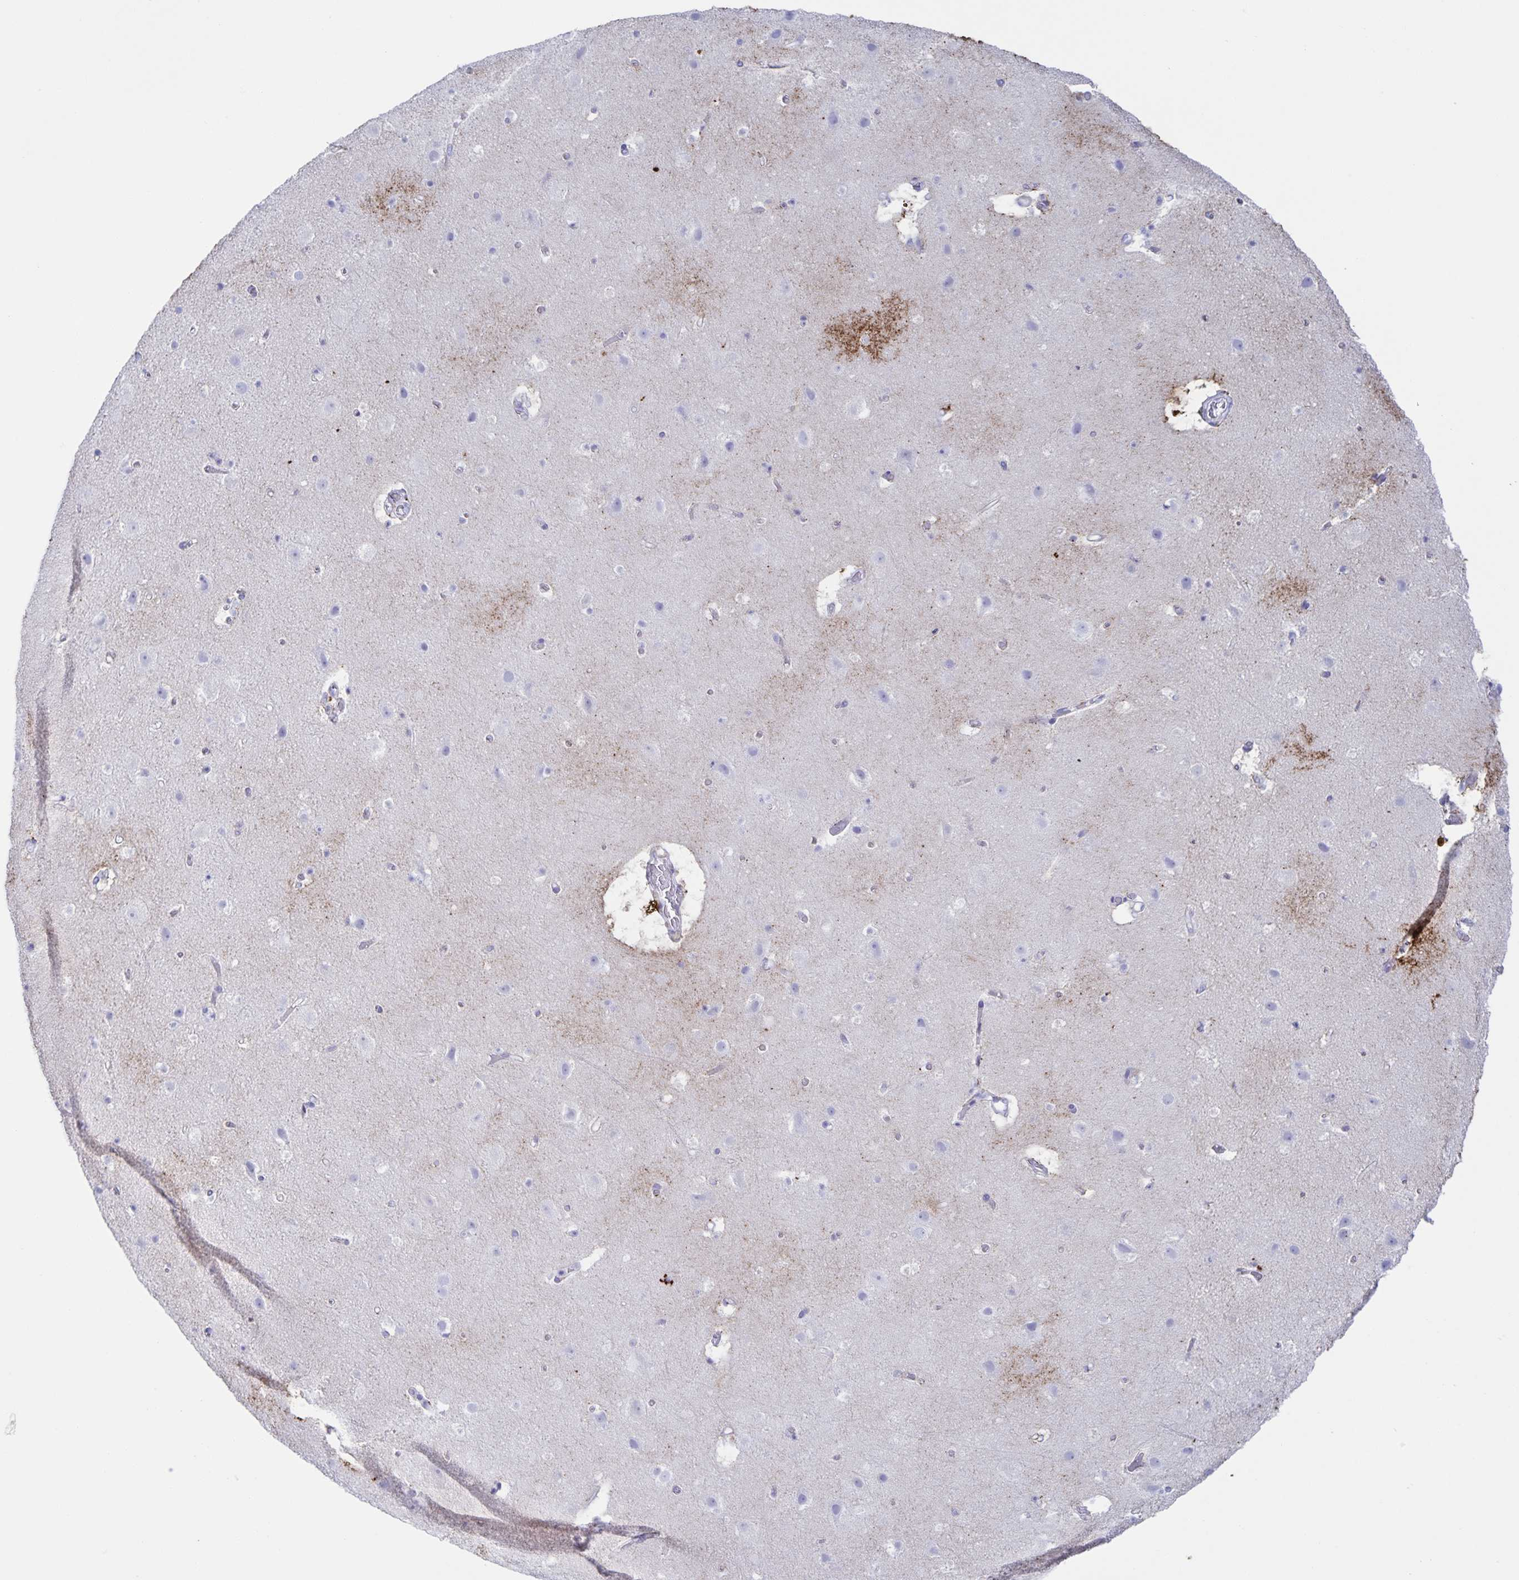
{"staining": {"intensity": "negative", "quantity": "none", "location": "none"}, "tissue": "cerebral cortex", "cell_type": "Endothelial cells", "image_type": "normal", "snomed": [{"axis": "morphology", "description": "Normal tissue, NOS"}, {"axis": "topography", "description": "Cerebral cortex"}], "caption": "Cerebral cortex was stained to show a protein in brown. There is no significant positivity in endothelial cells. Nuclei are stained in blue.", "gene": "AQP4", "patient": {"sex": "female", "age": 42}}